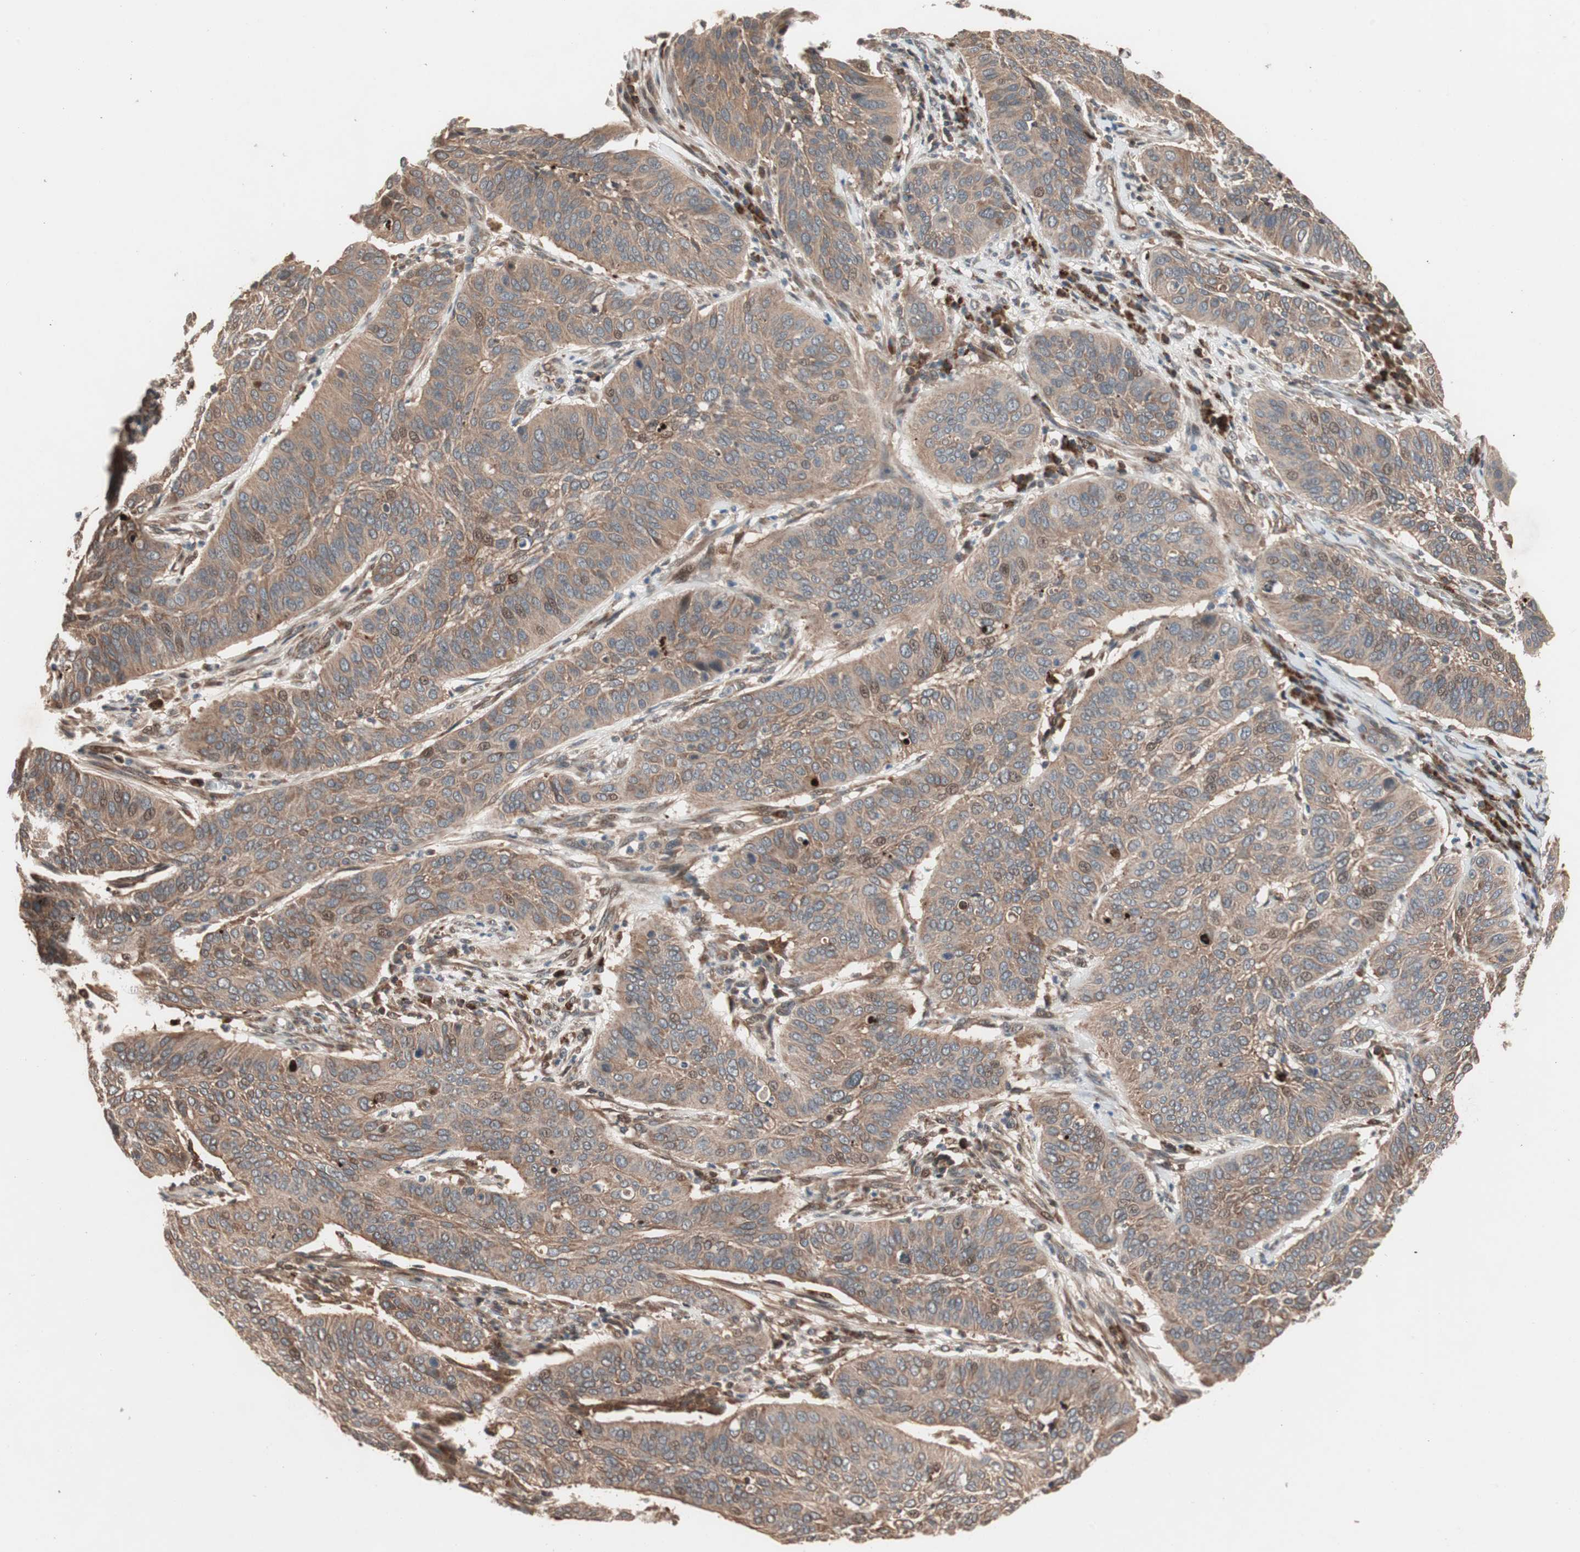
{"staining": {"intensity": "moderate", "quantity": ">75%", "location": "cytoplasmic/membranous,nuclear"}, "tissue": "cervical cancer", "cell_type": "Tumor cells", "image_type": "cancer", "snomed": [{"axis": "morphology", "description": "Squamous cell carcinoma, NOS"}, {"axis": "topography", "description": "Cervix"}], "caption": "A photomicrograph showing moderate cytoplasmic/membranous and nuclear expression in approximately >75% of tumor cells in squamous cell carcinoma (cervical), as visualized by brown immunohistochemical staining.", "gene": "NF2", "patient": {"sex": "female", "age": 39}}